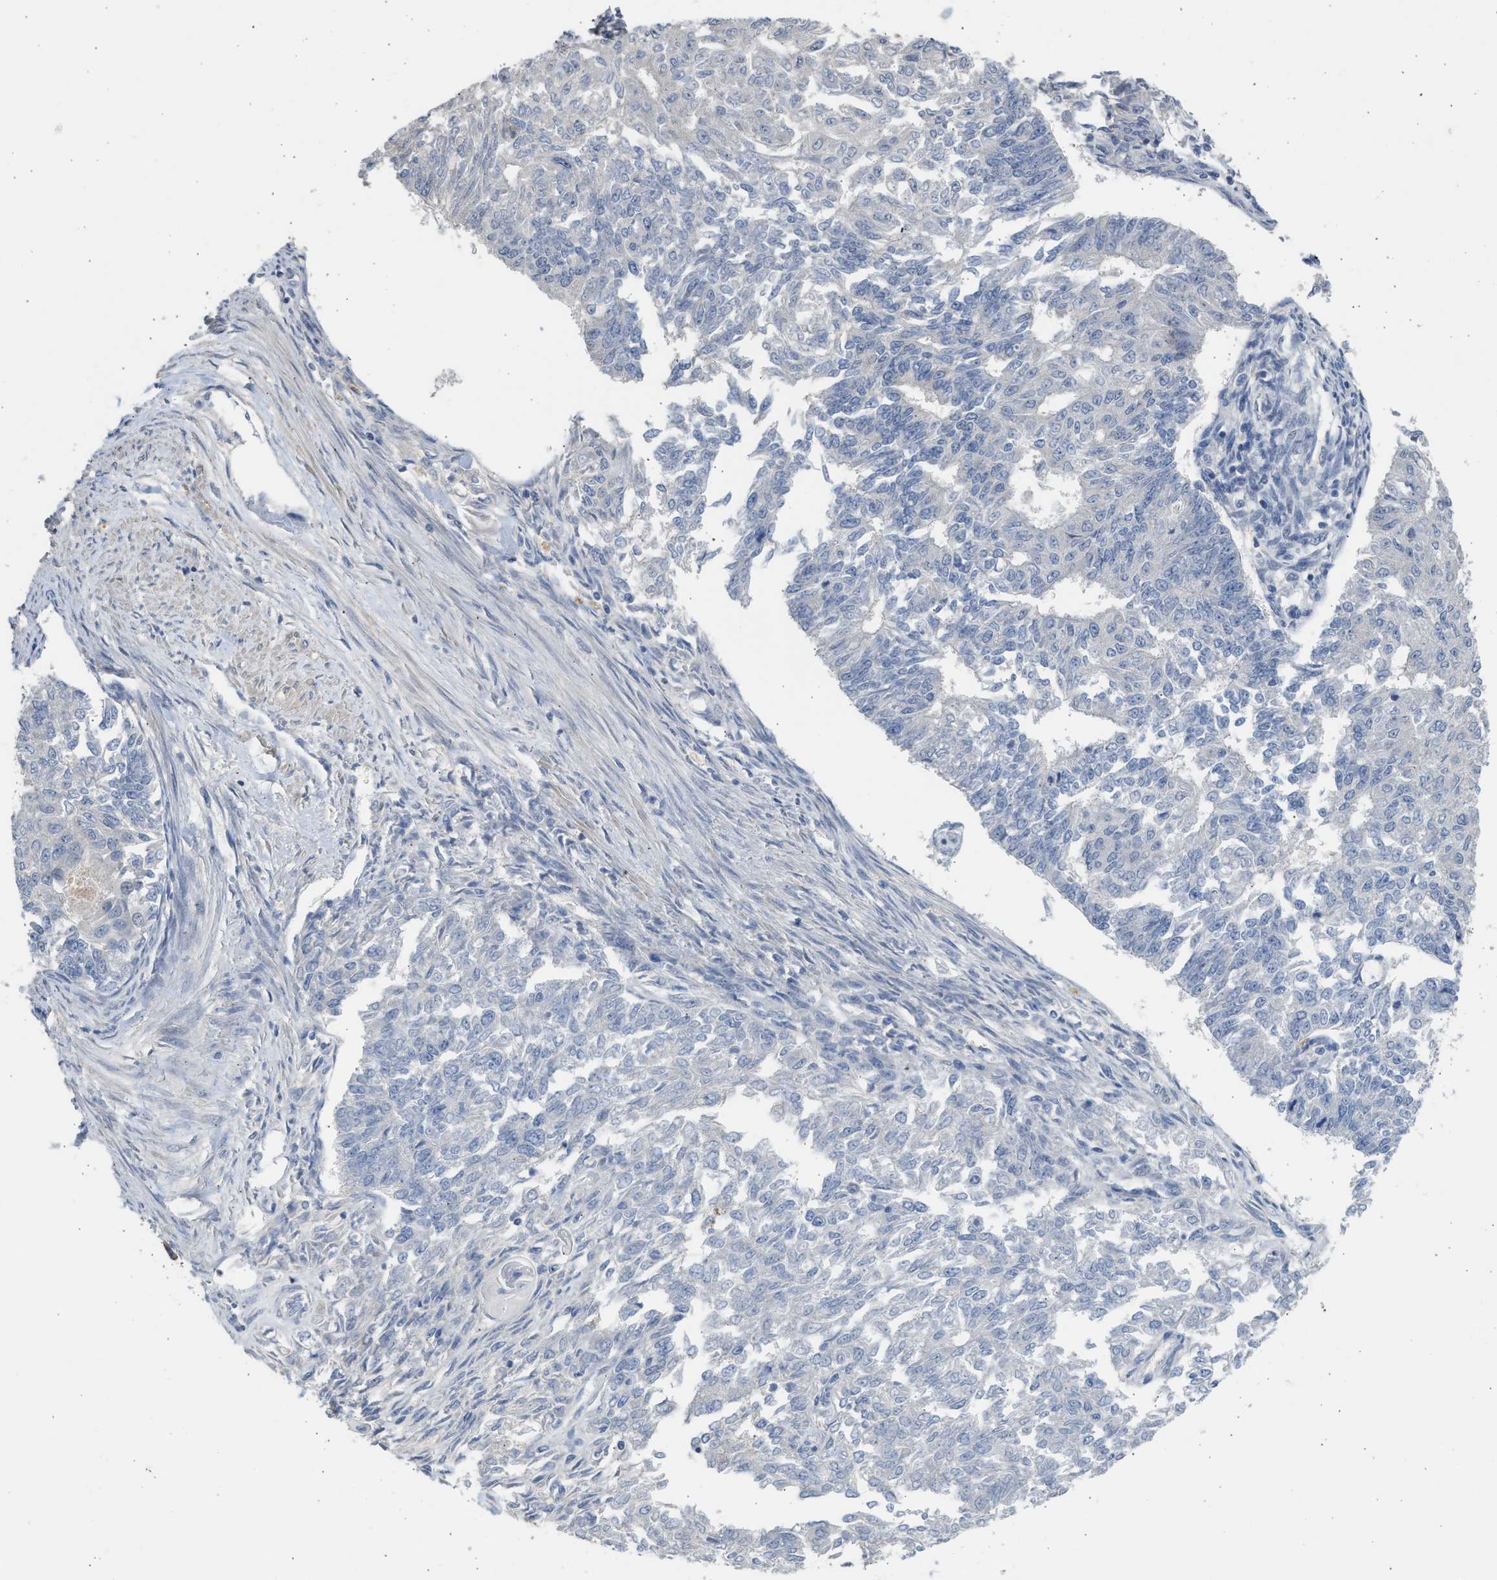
{"staining": {"intensity": "negative", "quantity": "none", "location": "none"}, "tissue": "endometrial cancer", "cell_type": "Tumor cells", "image_type": "cancer", "snomed": [{"axis": "morphology", "description": "Adenocarcinoma, NOS"}, {"axis": "topography", "description": "Endometrium"}], "caption": "IHC of endometrial cancer (adenocarcinoma) reveals no positivity in tumor cells.", "gene": "SULT2A1", "patient": {"sex": "female", "age": 32}}